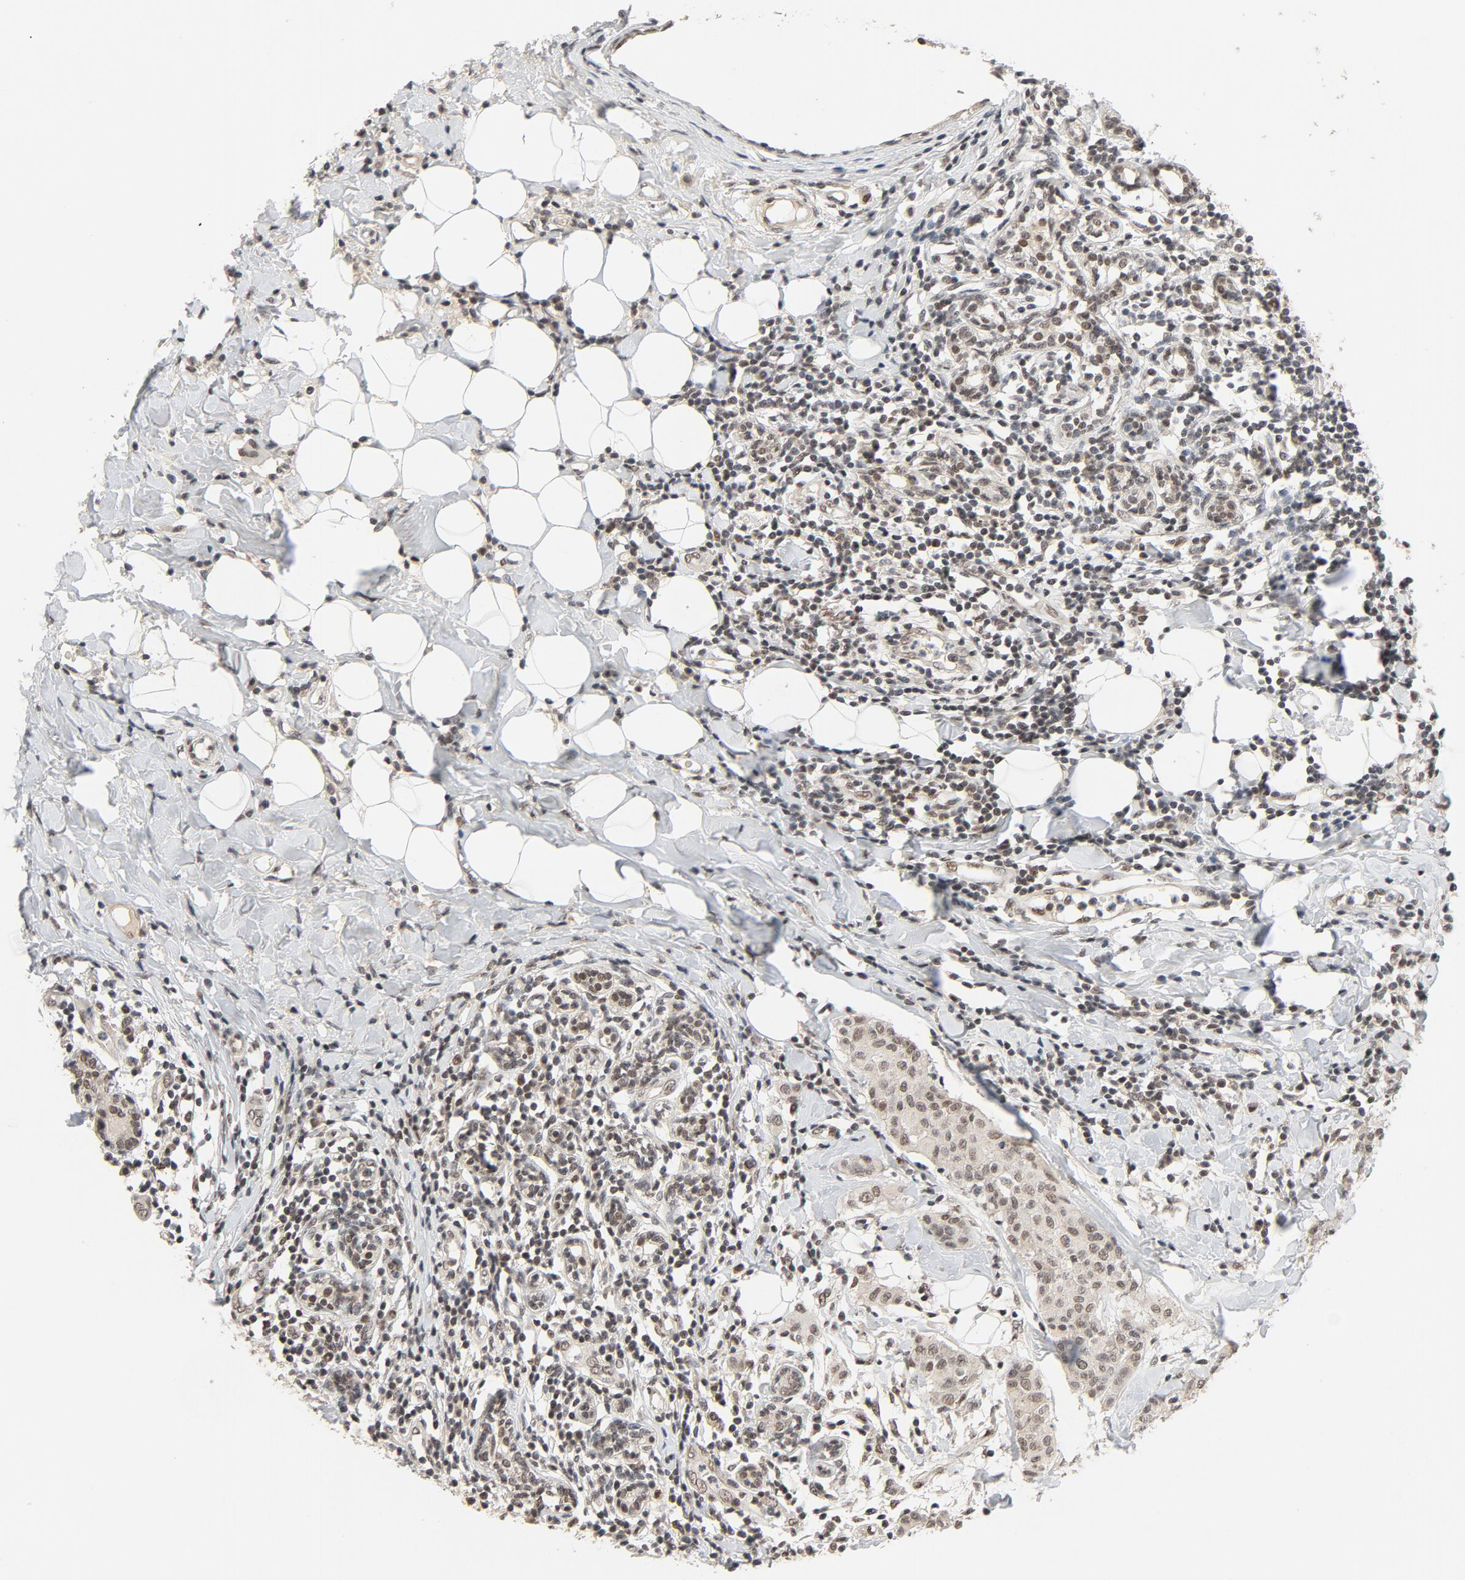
{"staining": {"intensity": "weak", "quantity": ">75%", "location": "nuclear"}, "tissue": "breast cancer", "cell_type": "Tumor cells", "image_type": "cancer", "snomed": [{"axis": "morphology", "description": "Duct carcinoma"}, {"axis": "topography", "description": "Breast"}], "caption": "The image reveals a brown stain indicating the presence of a protein in the nuclear of tumor cells in infiltrating ductal carcinoma (breast). (DAB (3,3'-diaminobenzidine) IHC, brown staining for protein, blue staining for nuclei).", "gene": "SMARCD1", "patient": {"sex": "female", "age": 40}}